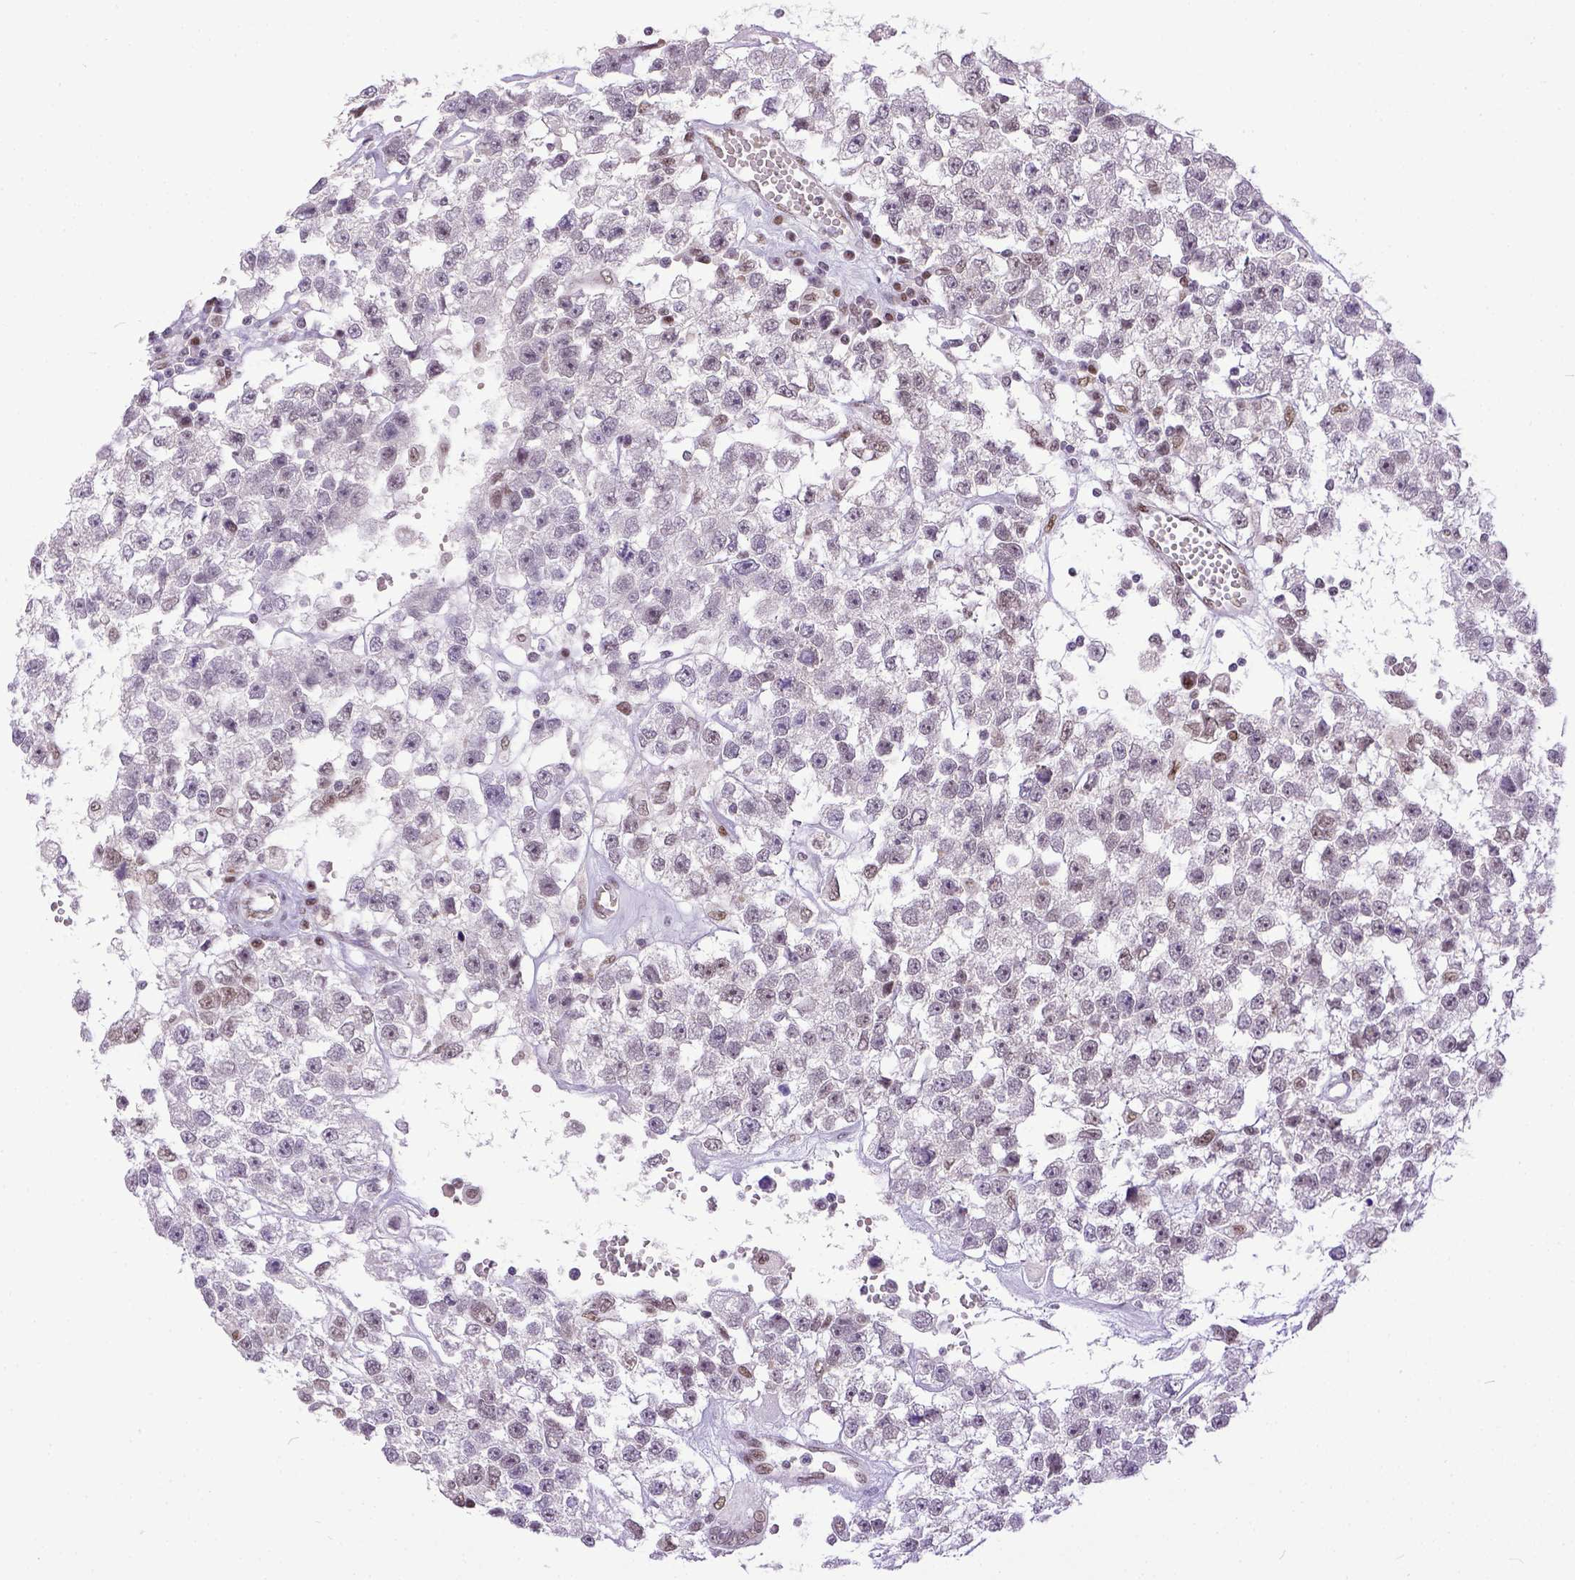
{"staining": {"intensity": "weak", "quantity": "<25%", "location": "nuclear"}, "tissue": "testis cancer", "cell_type": "Tumor cells", "image_type": "cancer", "snomed": [{"axis": "morphology", "description": "Seminoma, NOS"}, {"axis": "topography", "description": "Testis"}], "caption": "Tumor cells show no significant positivity in seminoma (testis).", "gene": "ERCC1", "patient": {"sex": "male", "age": 34}}